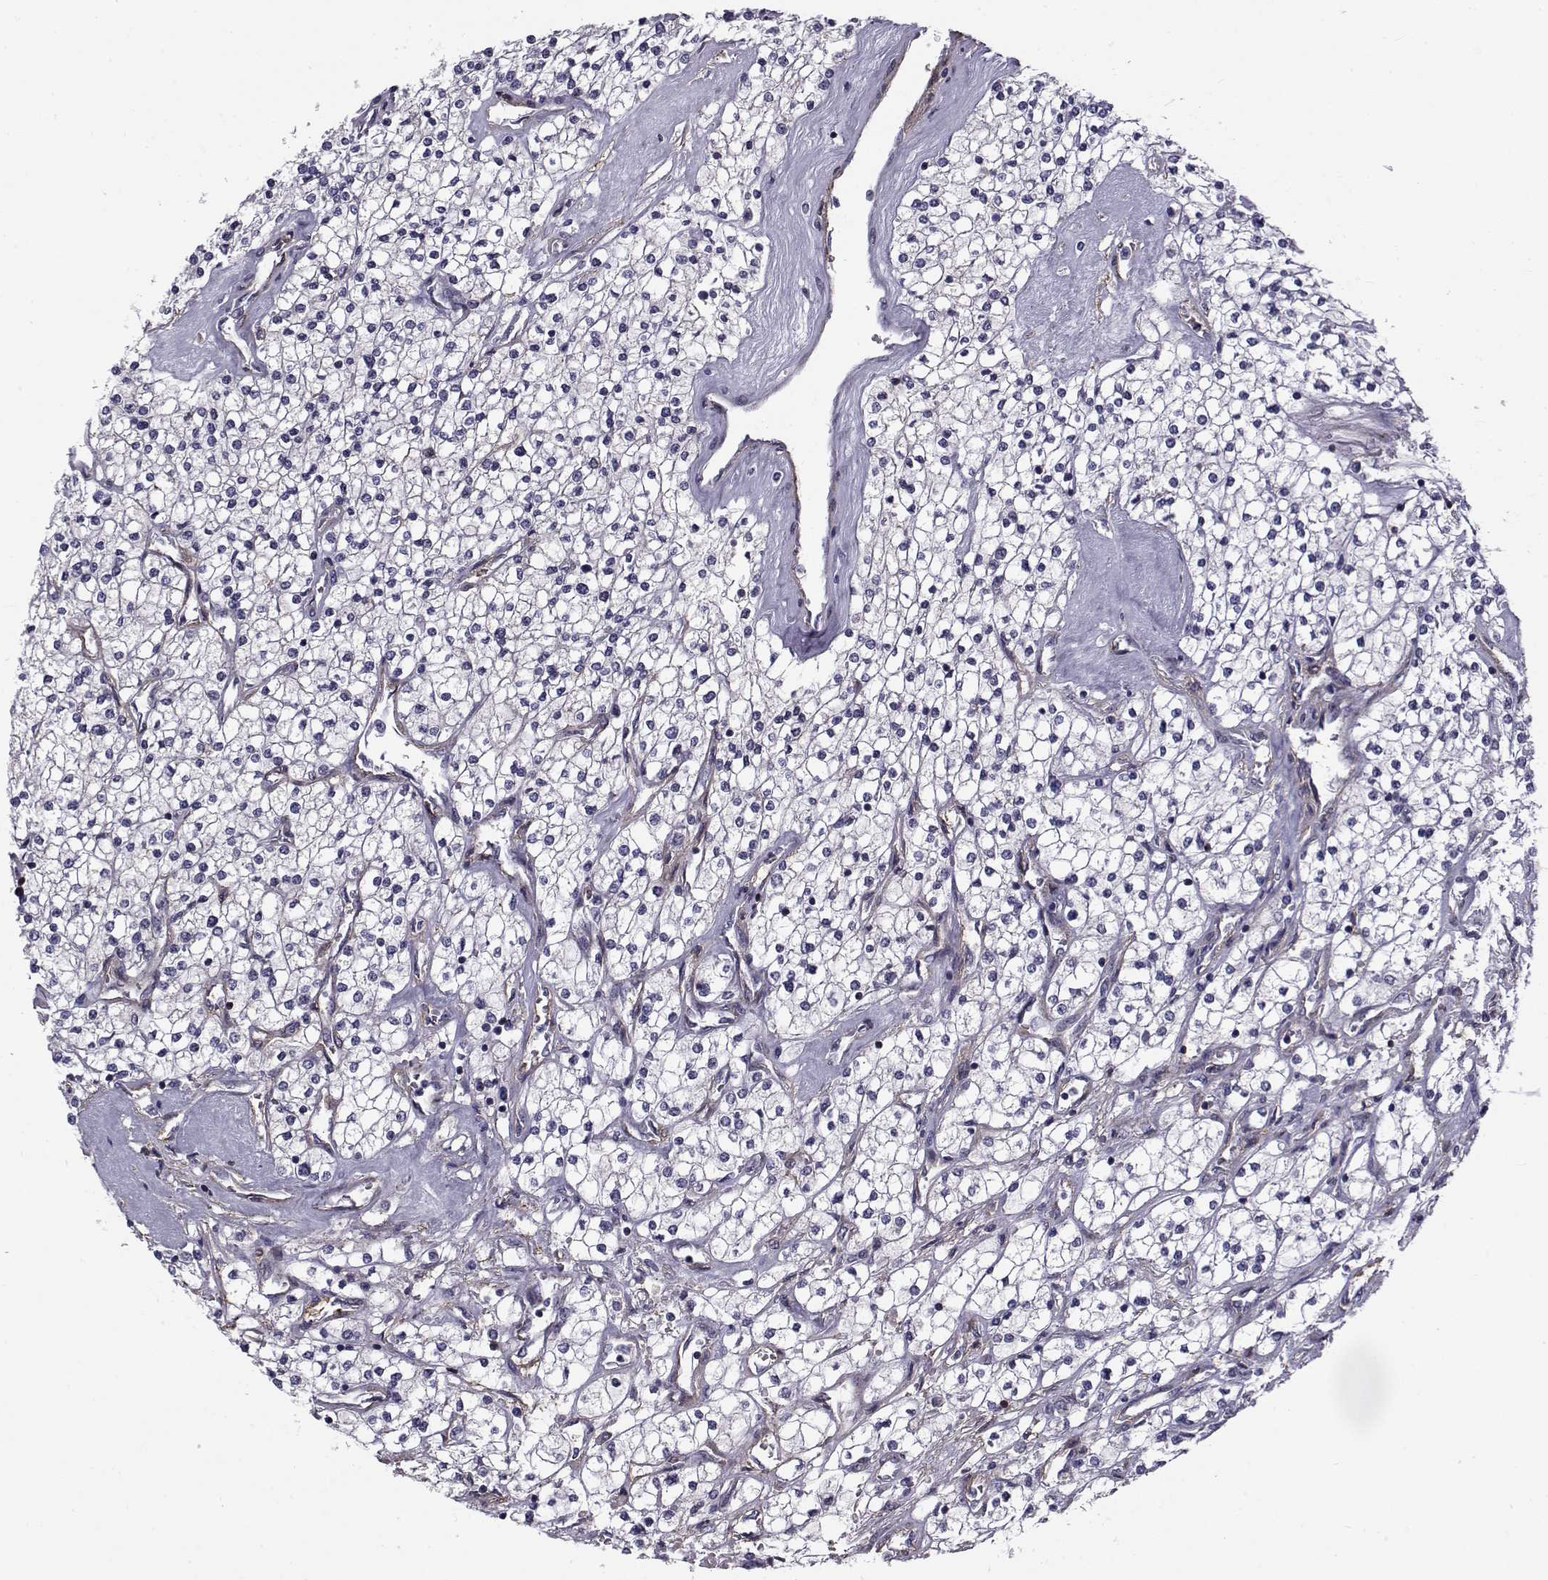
{"staining": {"intensity": "negative", "quantity": "none", "location": "none"}, "tissue": "renal cancer", "cell_type": "Tumor cells", "image_type": "cancer", "snomed": [{"axis": "morphology", "description": "Adenocarcinoma, NOS"}, {"axis": "topography", "description": "Kidney"}], "caption": "Image shows no significant protein expression in tumor cells of adenocarcinoma (renal).", "gene": "LRRC27", "patient": {"sex": "male", "age": 80}}